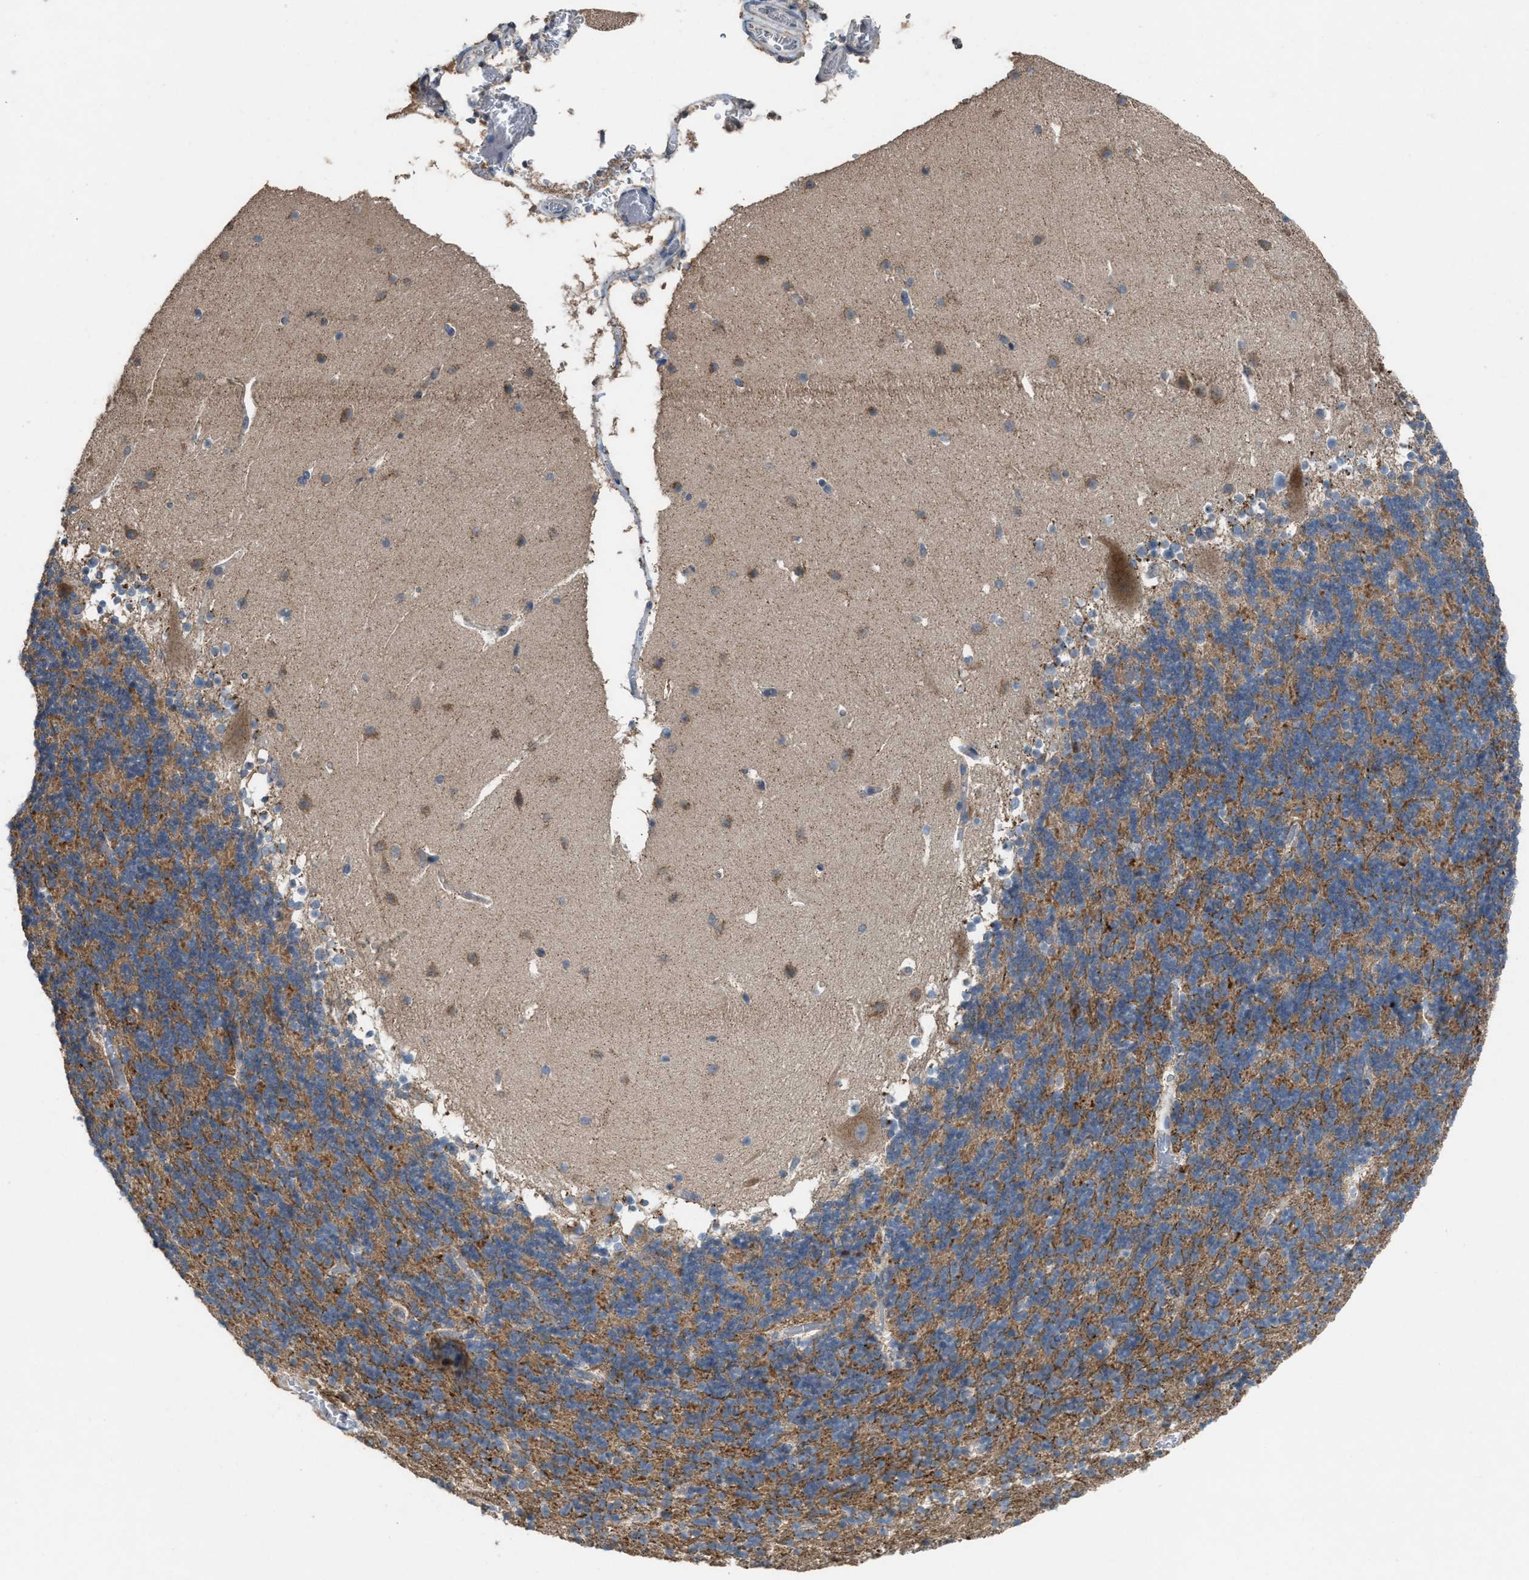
{"staining": {"intensity": "moderate", "quantity": "25%-75%", "location": "cytoplasmic/membranous"}, "tissue": "cerebellum", "cell_type": "Cells in granular layer", "image_type": "normal", "snomed": [{"axis": "morphology", "description": "Normal tissue, NOS"}, {"axis": "topography", "description": "Cerebellum"}], "caption": "DAB immunohistochemical staining of benign human cerebellum exhibits moderate cytoplasmic/membranous protein expression in approximately 25%-75% of cells in granular layer.", "gene": "TPK1", "patient": {"sex": "male", "age": 45}}